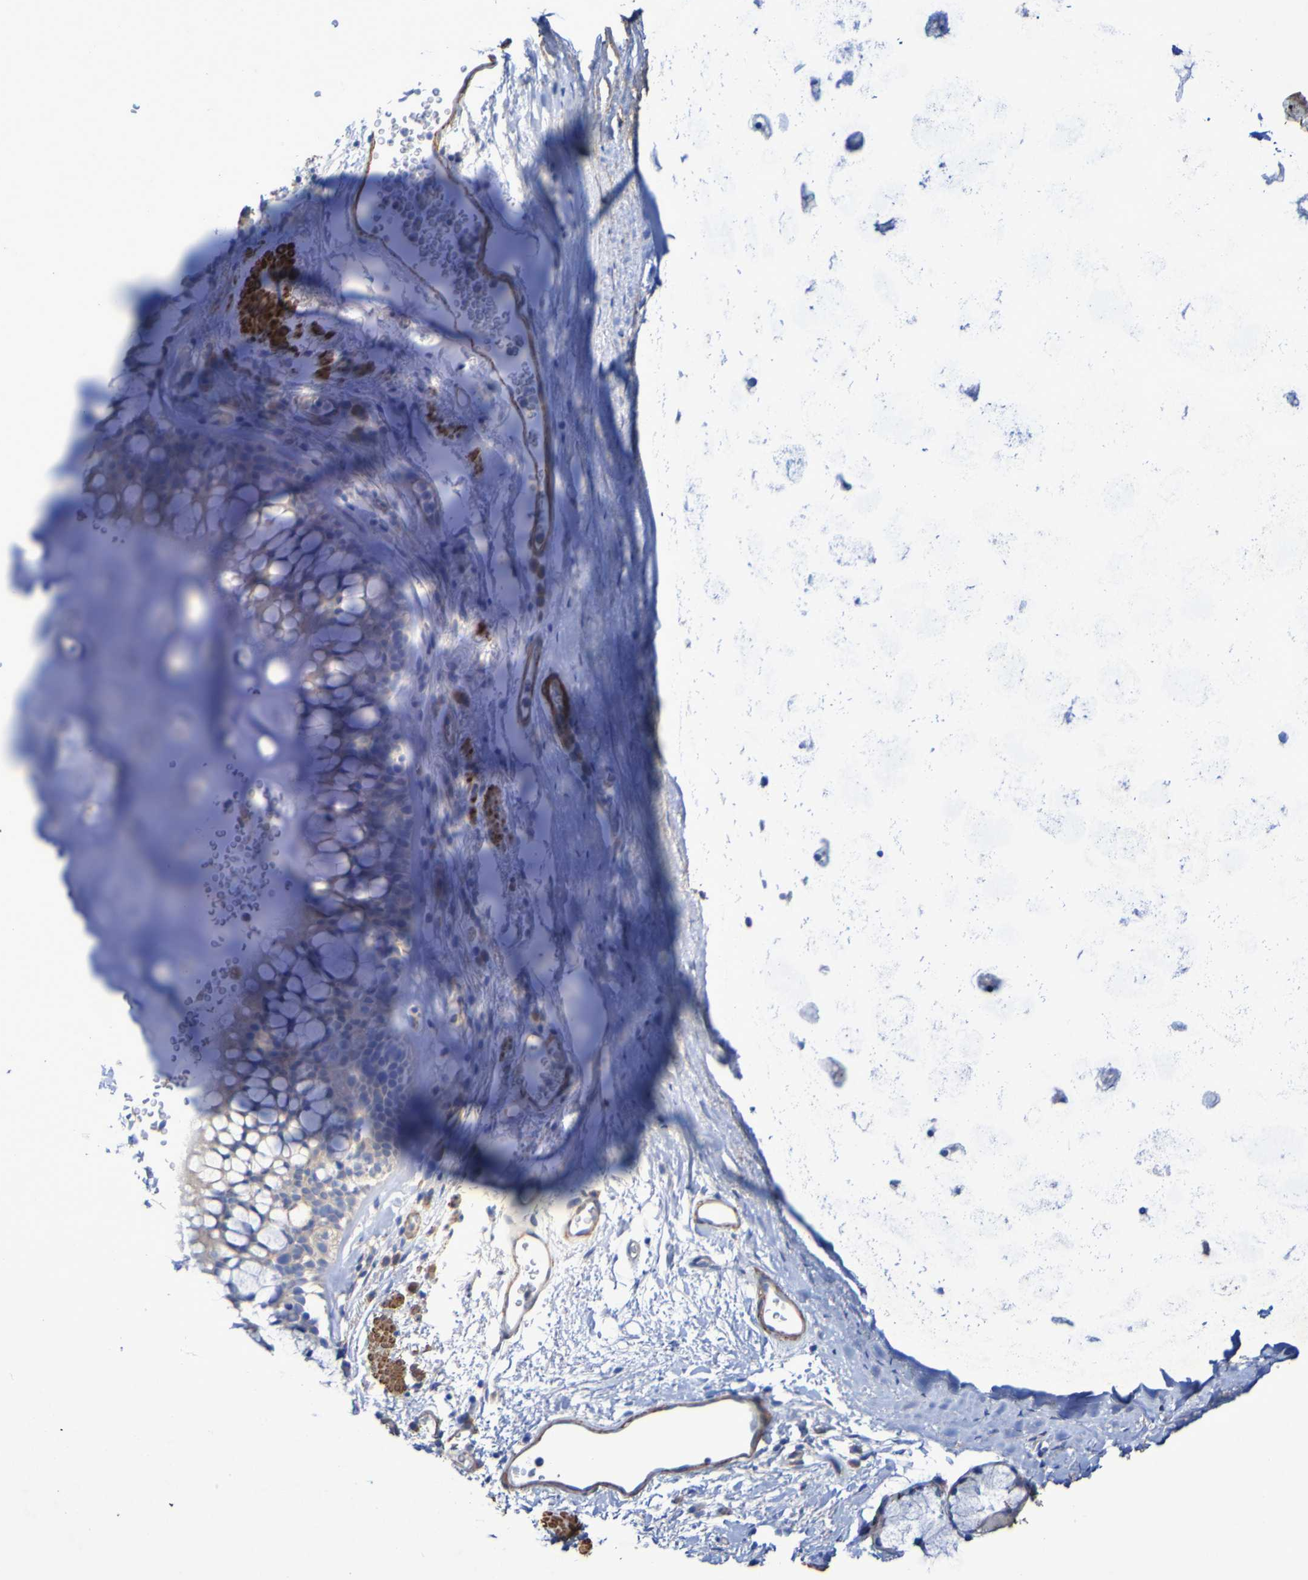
{"staining": {"intensity": "weak", "quantity": ">75%", "location": "cytoplasmic/membranous"}, "tissue": "bronchus", "cell_type": "Respiratory epithelial cells", "image_type": "normal", "snomed": [{"axis": "morphology", "description": "Normal tissue, NOS"}, {"axis": "topography", "description": "Cartilage tissue"}, {"axis": "topography", "description": "Bronchus"}], "caption": "Approximately >75% of respiratory epithelial cells in benign bronchus display weak cytoplasmic/membranous protein expression as visualized by brown immunohistochemical staining.", "gene": "SRPRB", "patient": {"sex": "female", "age": 53}}